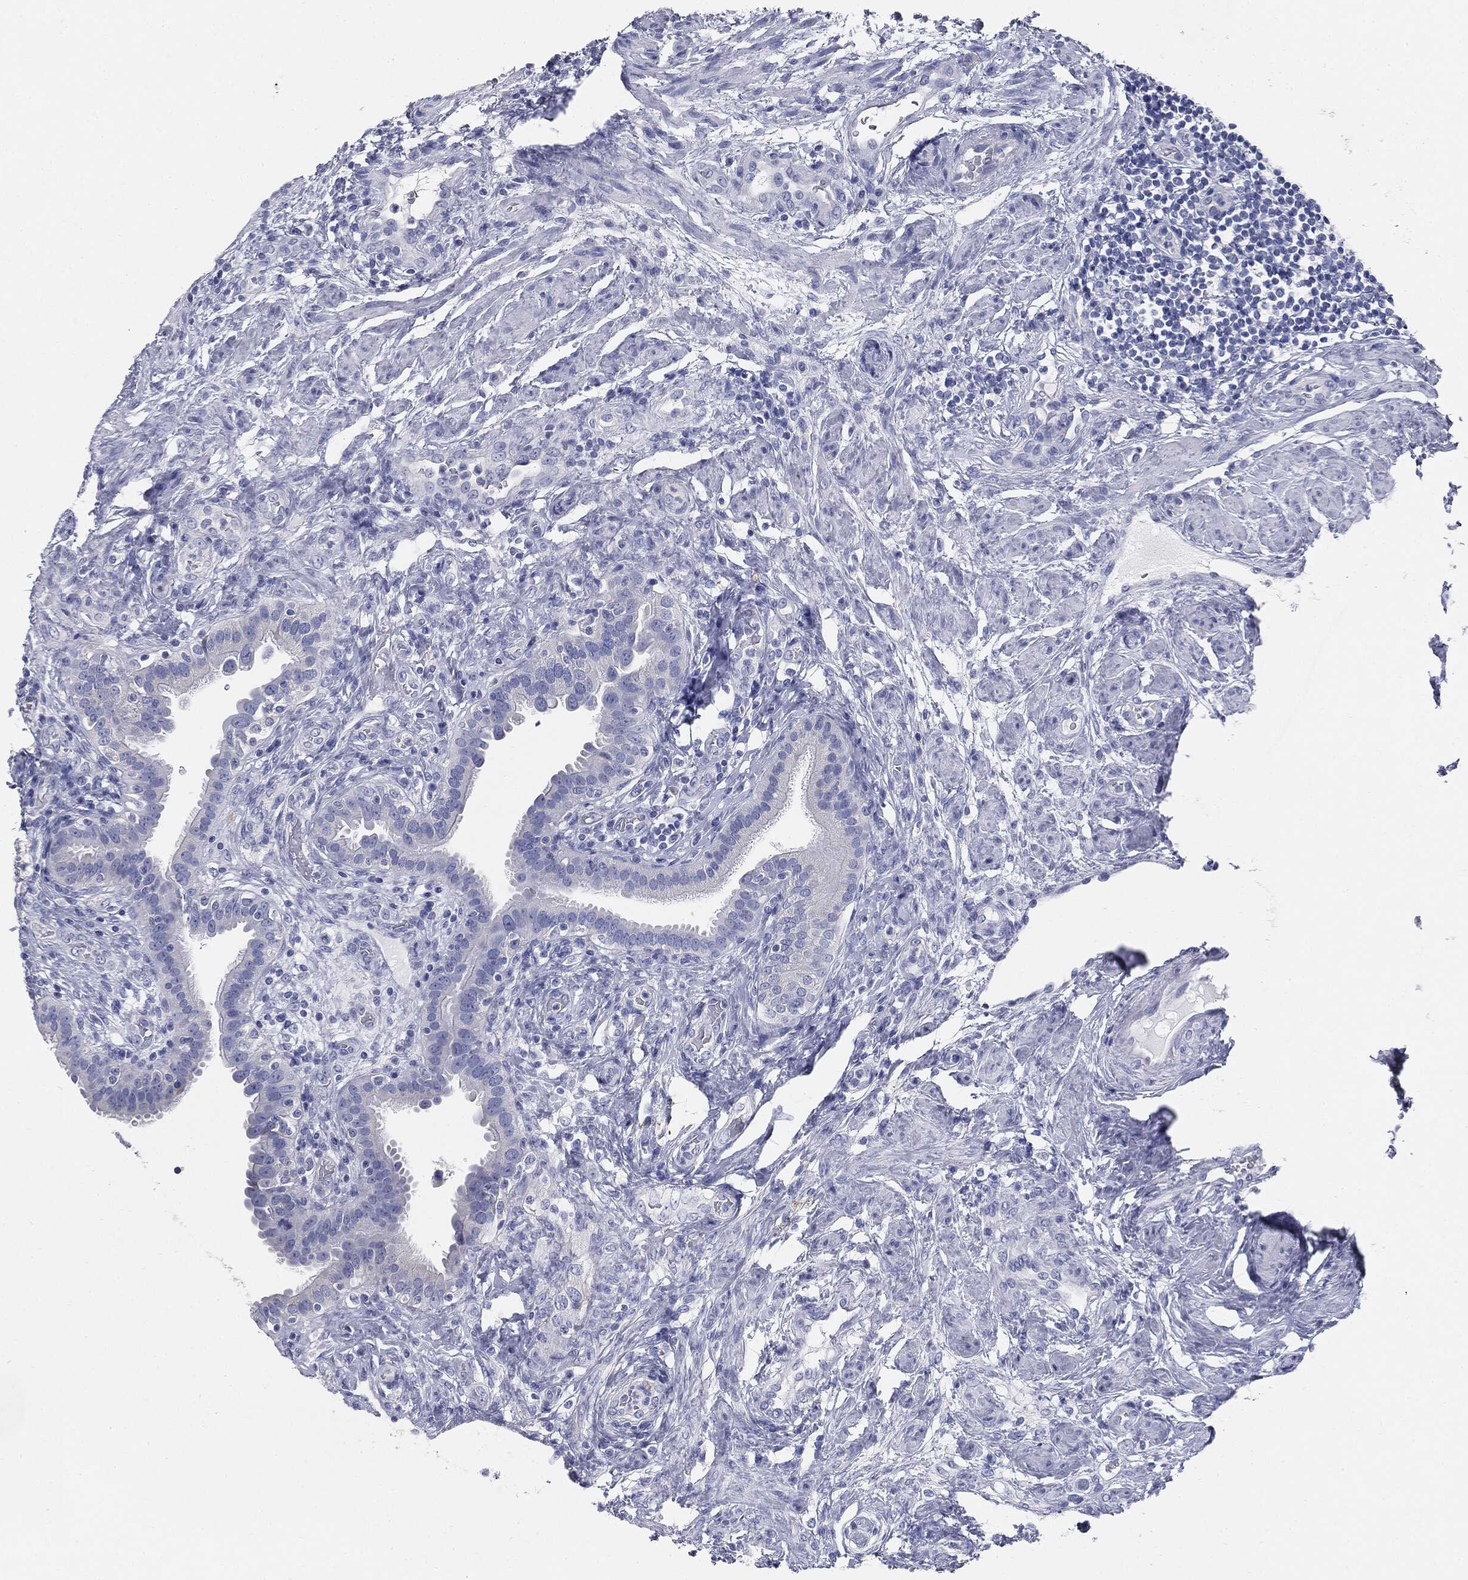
{"staining": {"intensity": "negative", "quantity": "none", "location": "none"}, "tissue": "fallopian tube", "cell_type": "Glandular cells", "image_type": "normal", "snomed": [{"axis": "morphology", "description": "Normal tissue, NOS"}, {"axis": "topography", "description": "Fallopian tube"}], "caption": "The image reveals no significant staining in glandular cells of fallopian tube. (DAB immunohistochemistry with hematoxylin counter stain).", "gene": "CUZD1", "patient": {"sex": "female", "age": 41}}